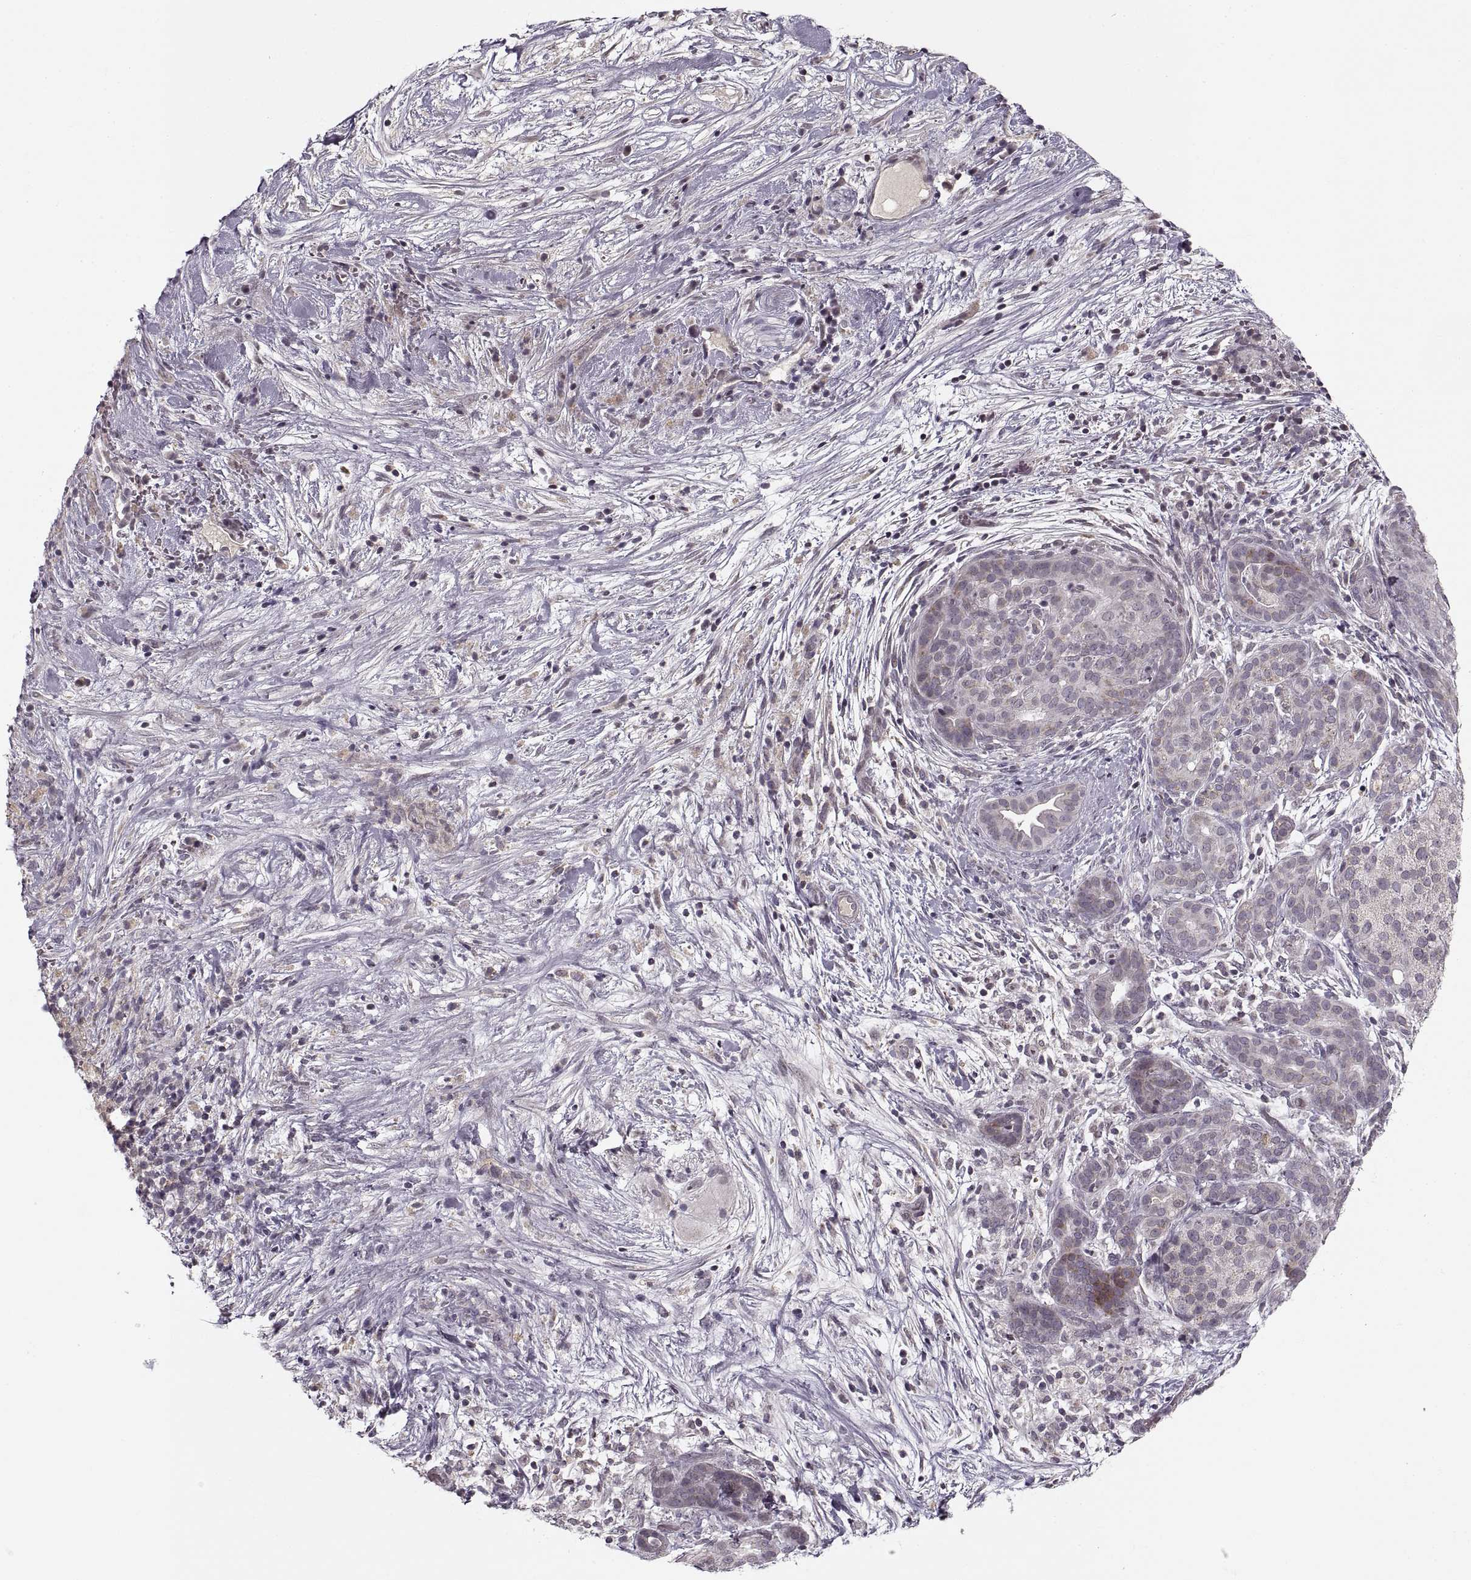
{"staining": {"intensity": "negative", "quantity": "none", "location": "none"}, "tissue": "pancreatic cancer", "cell_type": "Tumor cells", "image_type": "cancer", "snomed": [{"axis": "morphology", "description": "Adenocarcinoma, NOS"}, {"axis": "topography", "description": "Pancreas"}], "caption": "The histopathology image reveals no significant positivity in tumor cells of adenocarcinoma (pancreatic).", "gene": "ASIC3", "patient": {"sex": "male", "age": 44}}